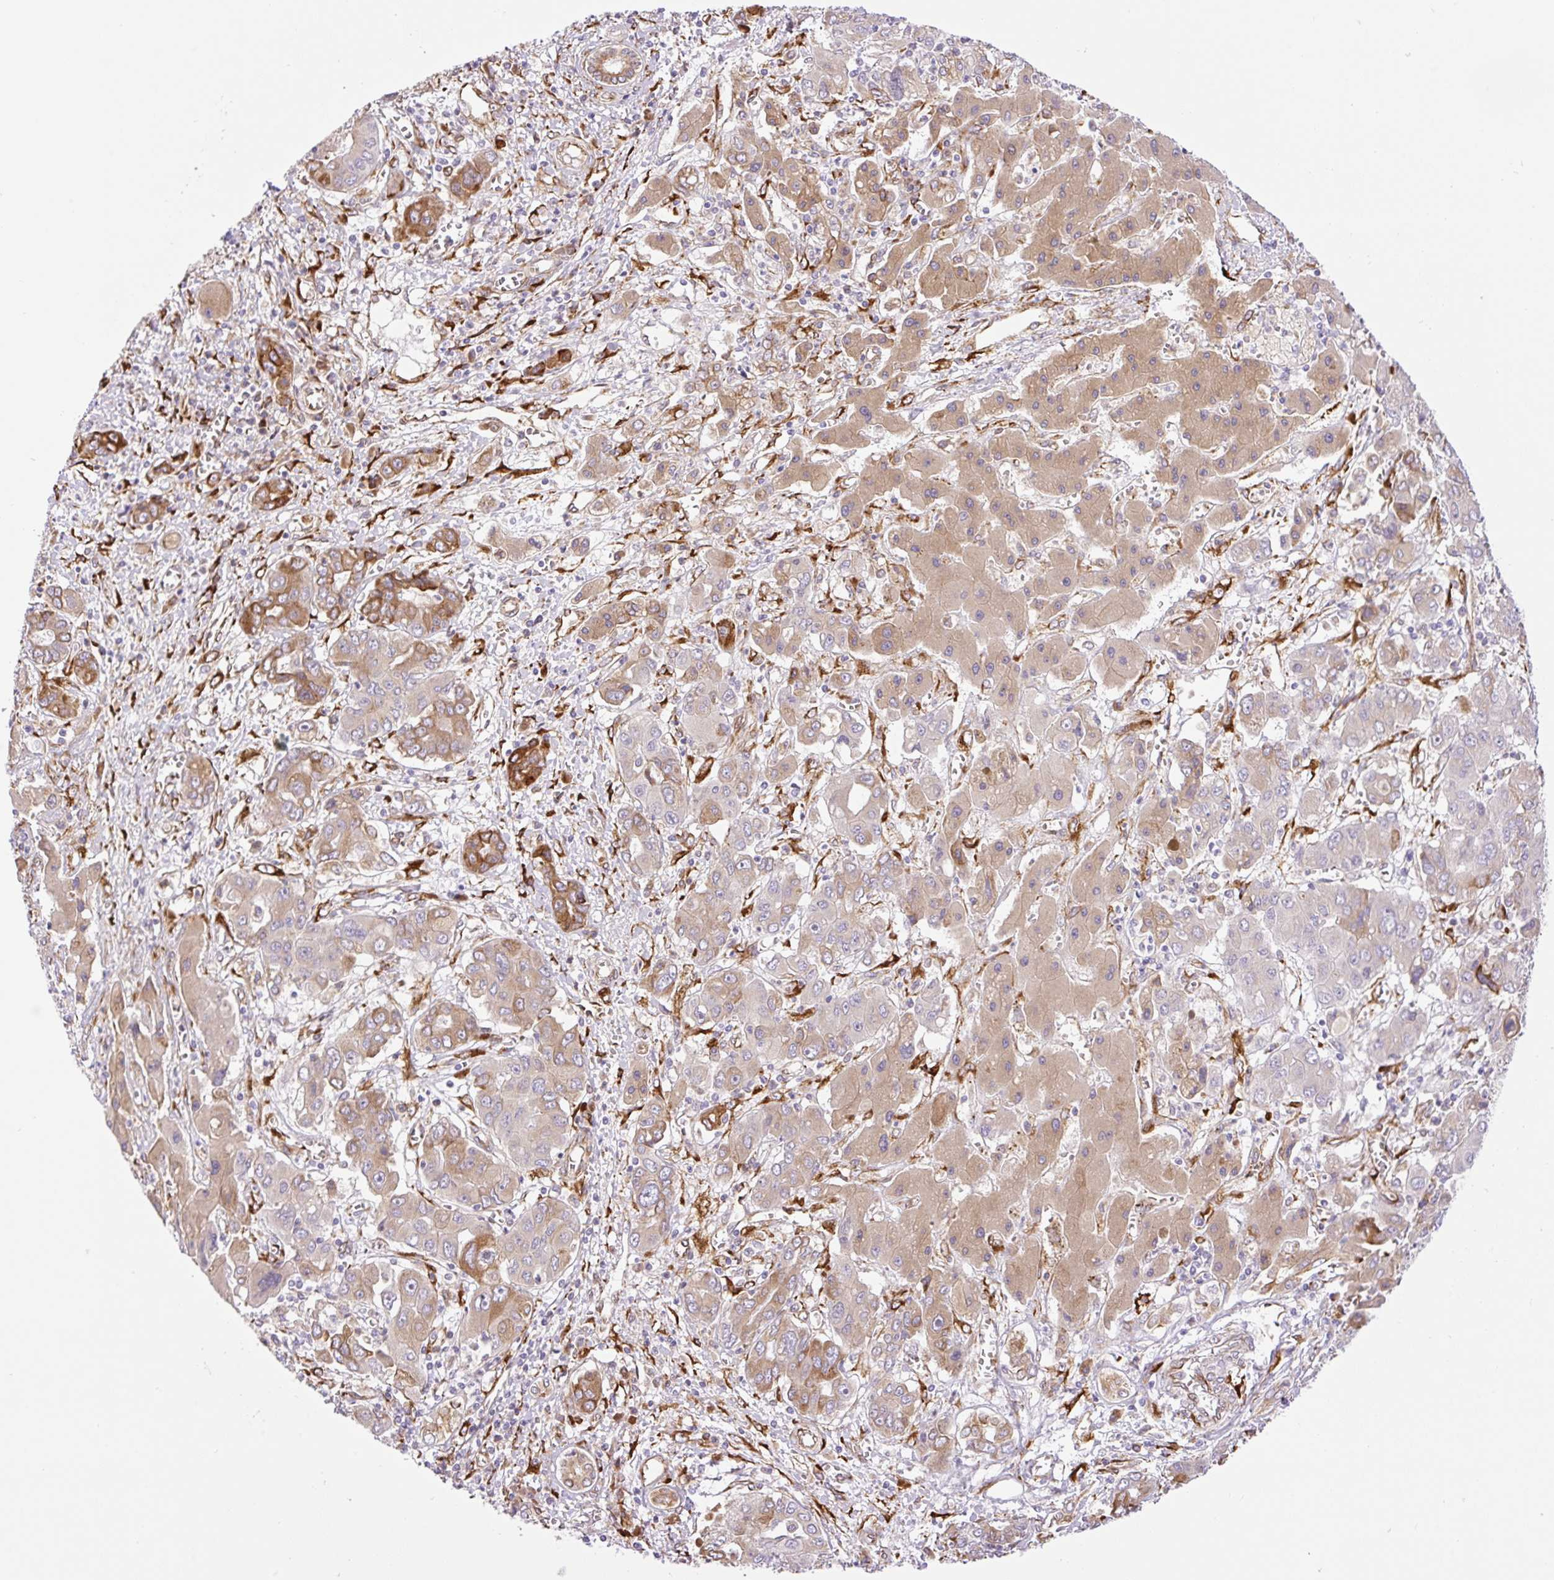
{"staining": {"intensity": "moderate", "quantity": "25%-75%", "location": "cytoplasmic/membranous"}, "tissue": "liver cancer", "cell_type": "Tumor cells", "image_type": "cancer", "snomed": [{"axis": "morphology", "description": "Cholangiocarcinoma"}, {"axis": "topography", "description": "Liver"}], "caption": "This photomicrograph exhibits immunohistochemistry staining of human liver cancer (cholangiocarcinoma), with medium moderate cytoplasmic/membranous staining in approximately 25%-75% of tumor cells.", "gene": "RAB30", "patient": {"sex": "male", "age": 67}}